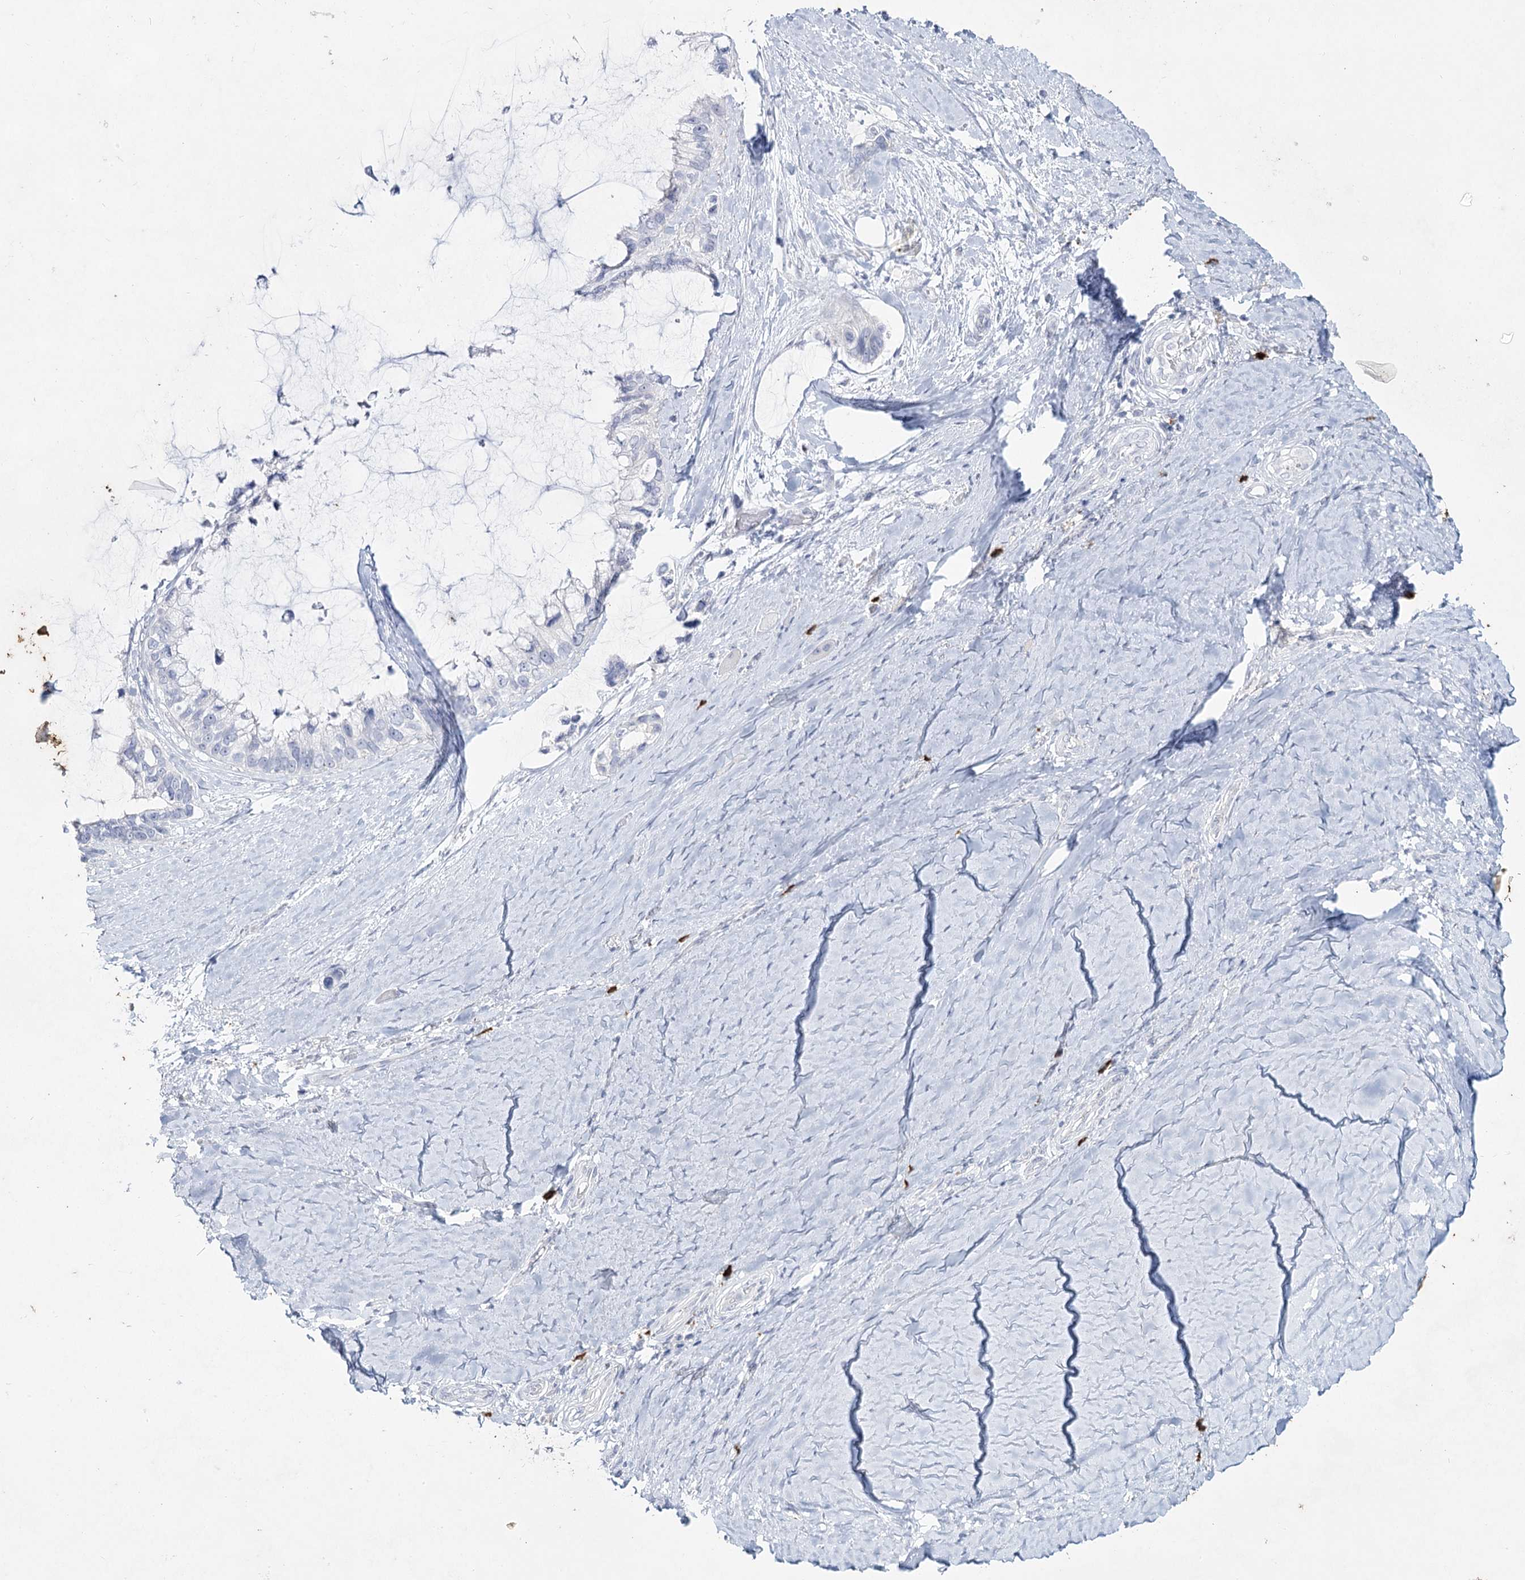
{"staining": {"intensity": "negative", "quantity": "none", "location": "none"}, "tissue": "ovarian cancer", "cell_type": "Tumor cells", "image_type": "cancer", "snomed": [{"axis": "morphology", "description": "Cystadenocarcinoma, mucinous, NOS"}, {"axis": "topography", "description": "Ovary"}], "caption": "DAB immunohistochemical staining of mucinous cystadenocarcinoma (ovarian) shows no significant positivity in tumor cells.", "gene": "CCDC73", "patient": {"sex": "female", "age": 39}}